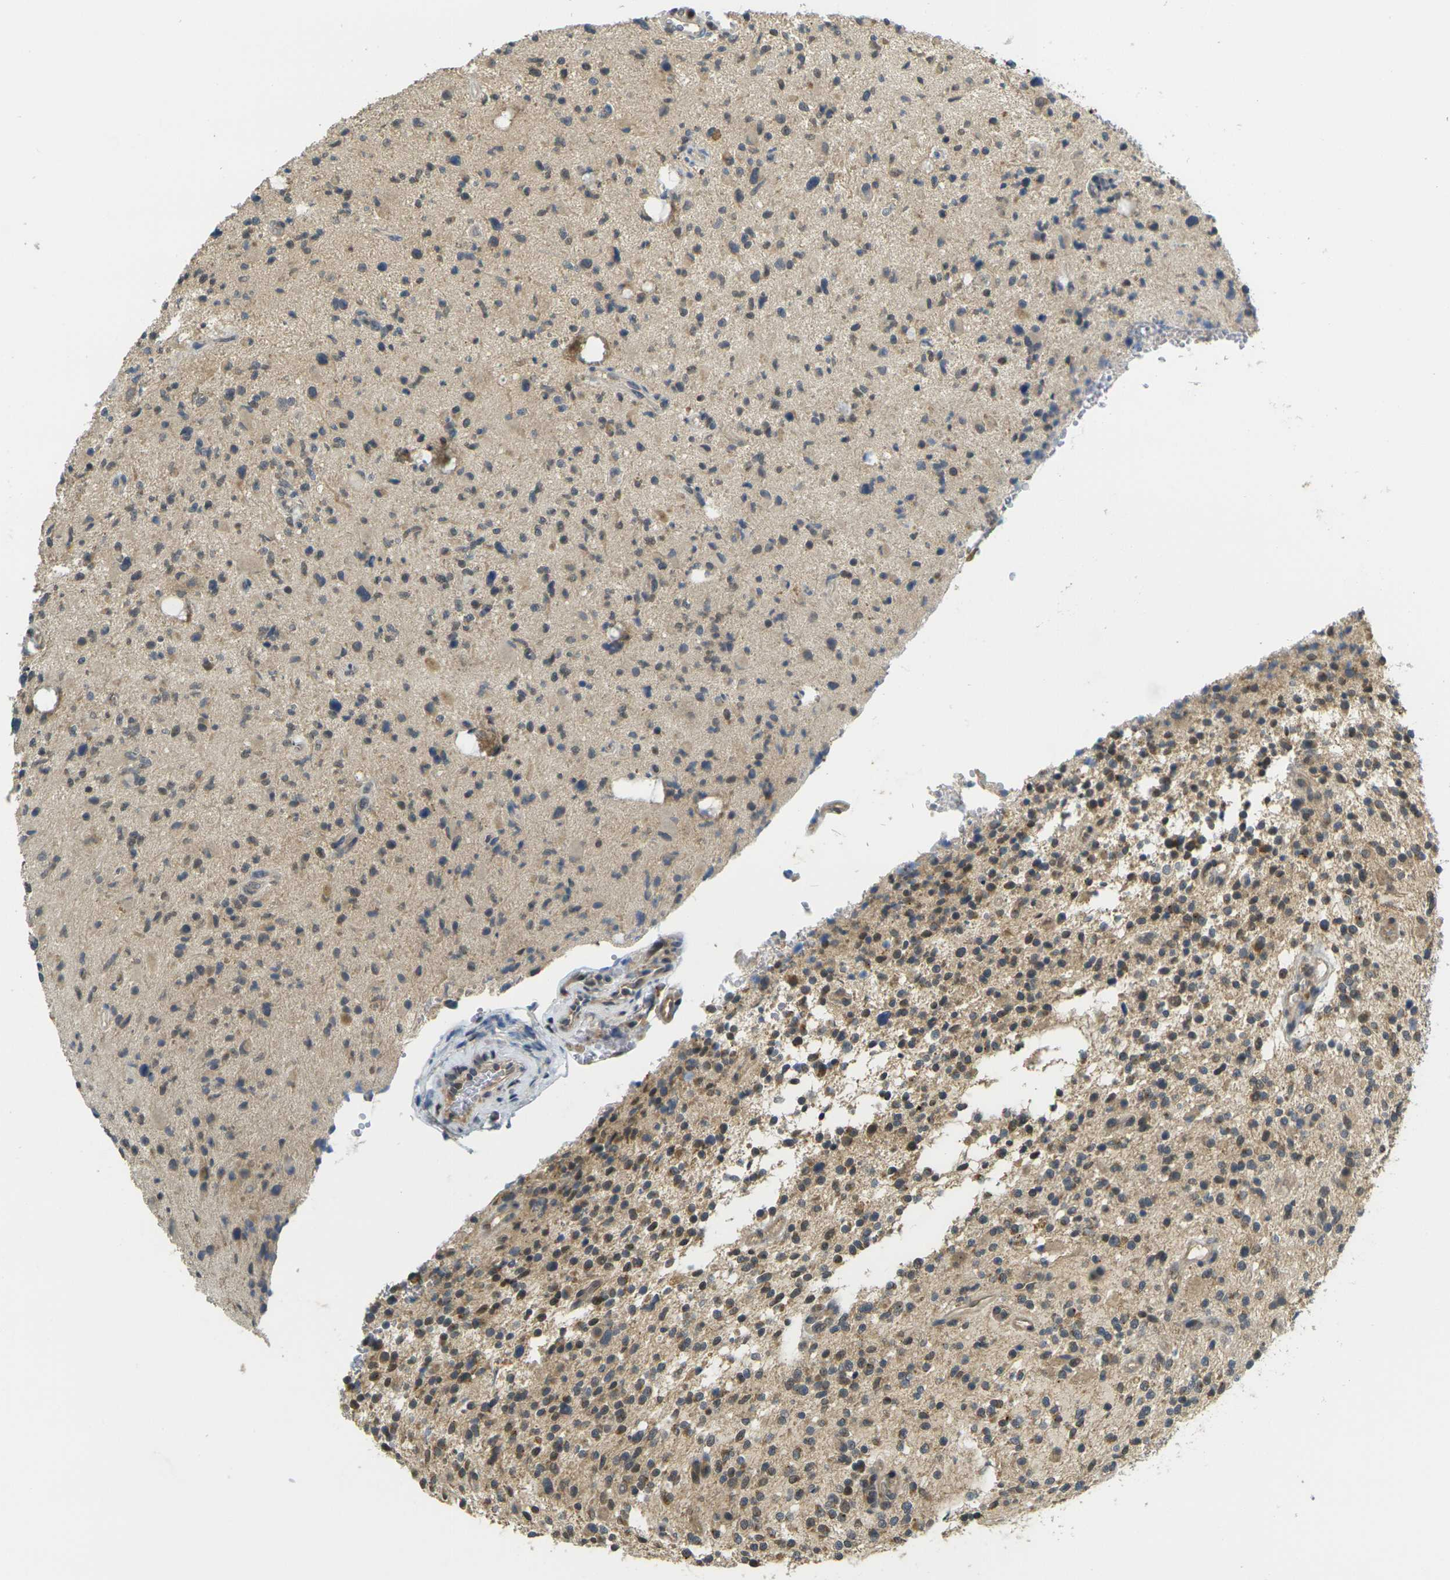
{"staining": {"intensity": "moderate", "quantity": "25%-75%", "location": "cytoplasmic/membranous,nuclear"}, "tissue": "glioma", "cell_type": "Tumor cells", "image_type": "cancer", "snomed": [{"axis": "morphology", "description": "Glioma, malignant, High grade"}, {"axis": "topography", "description": "Brain"}], "caption": "IHC micrograph of human glioma stained for a protein (brown), which reveals medium levels of moderate cytoplasmic/membranous and nuclear expression in approximately 25%-75% of tumor cells.", "gene": "KLHL8", "patient": {"sex": "male", "age": 48}}